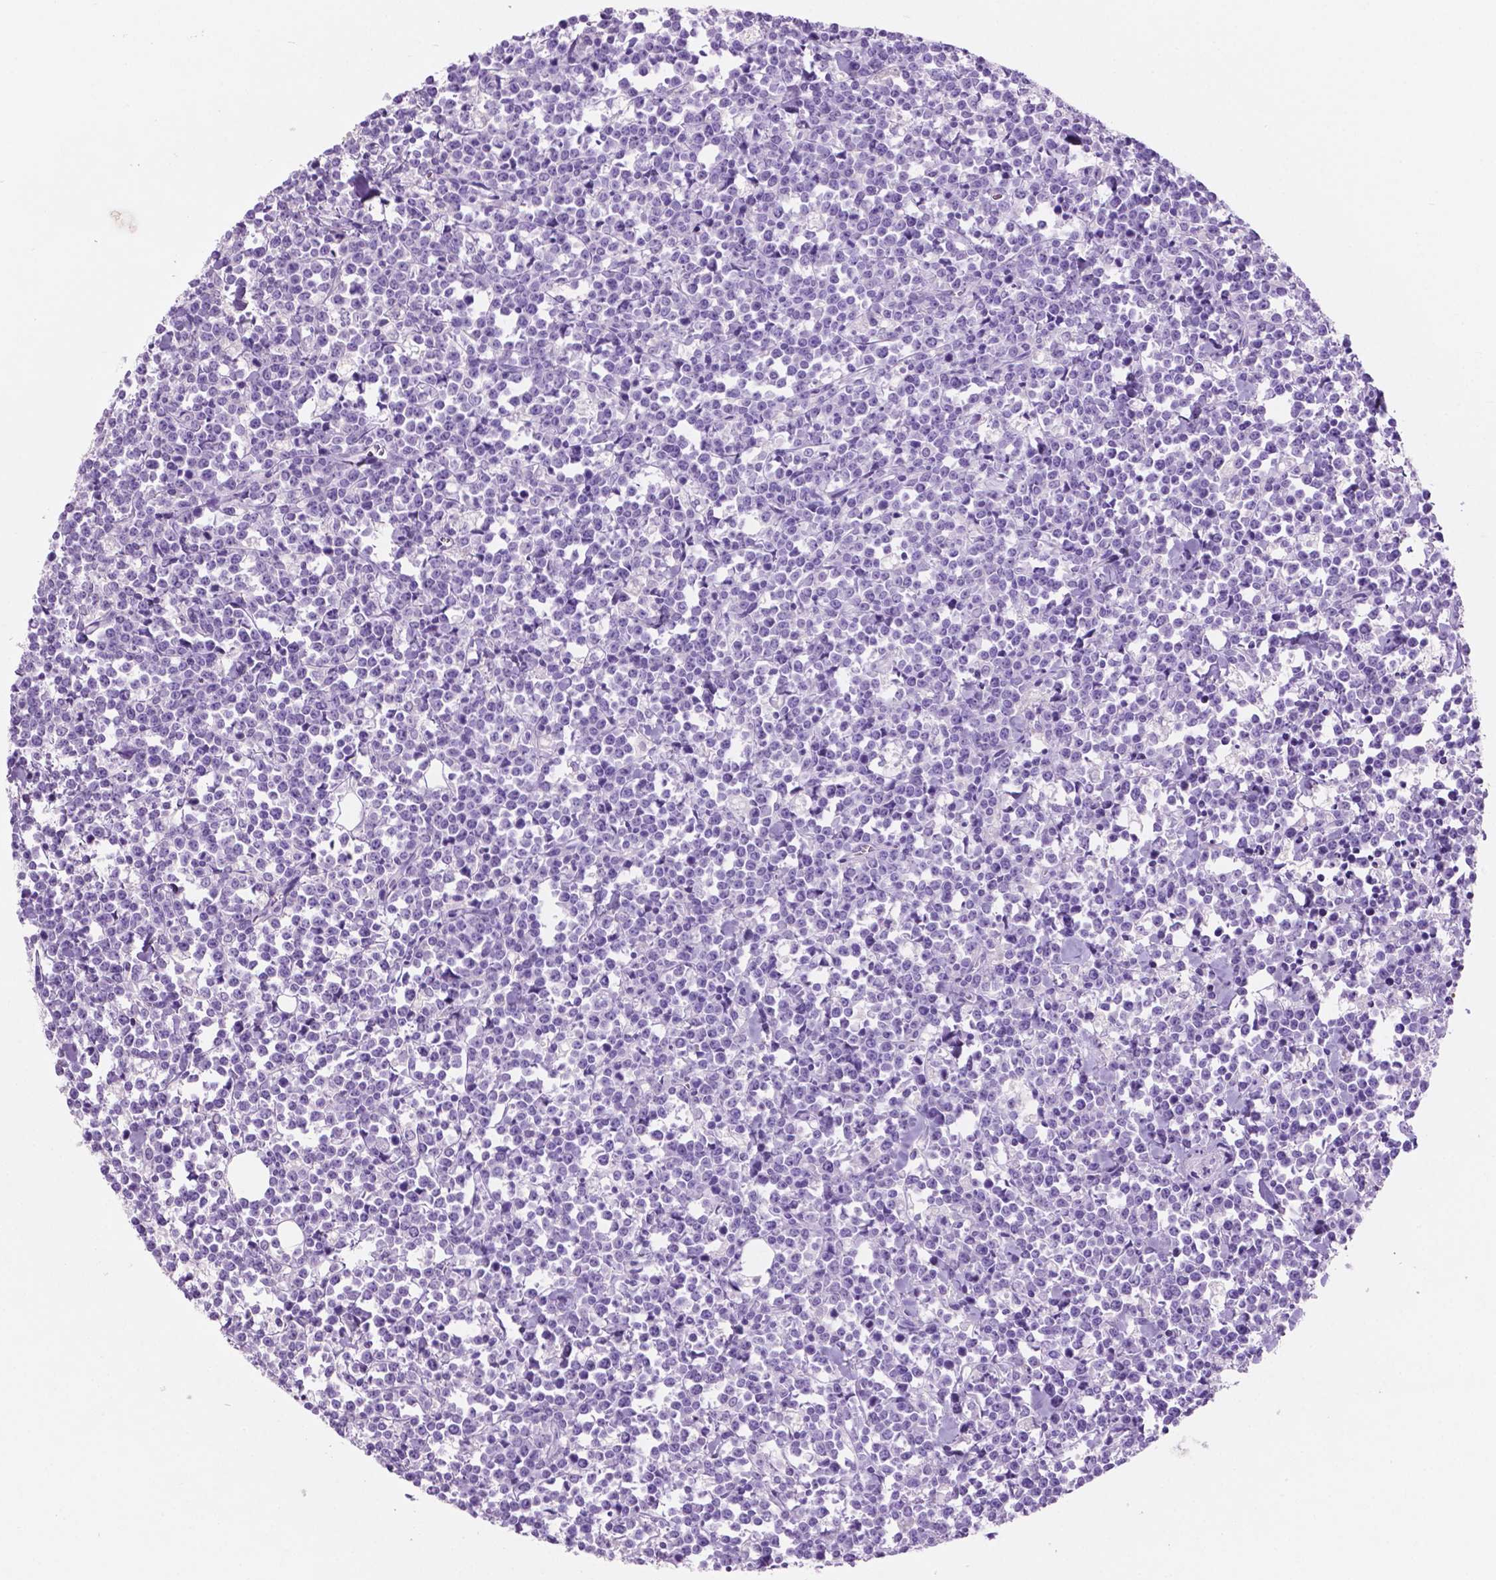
{"staining": {"intensity": "negative", "quantity": "none", "location": "none"}, "tissue": "lymphoma", "cell_type": "Tumor cells", "image_type": "cancer", "snomed": [{"axis": "morphology", "description": "Malignant lymphoma, non-Hodgkin's type, High grade"}, {"axis": "topography", "description": "Small intestine"}], "caption": "Protein analysis of lymphoma shows no significant expression in tumor cells. The staining was performed using DAB (3,3'-diaminobenzidine) to visualize the protein expression in brown, while the nuclei were stained in blue with hematoxylin (Magnification: 20x).", "gene": "POU4F1", "patient": {"sex": "female", "age": 56}}